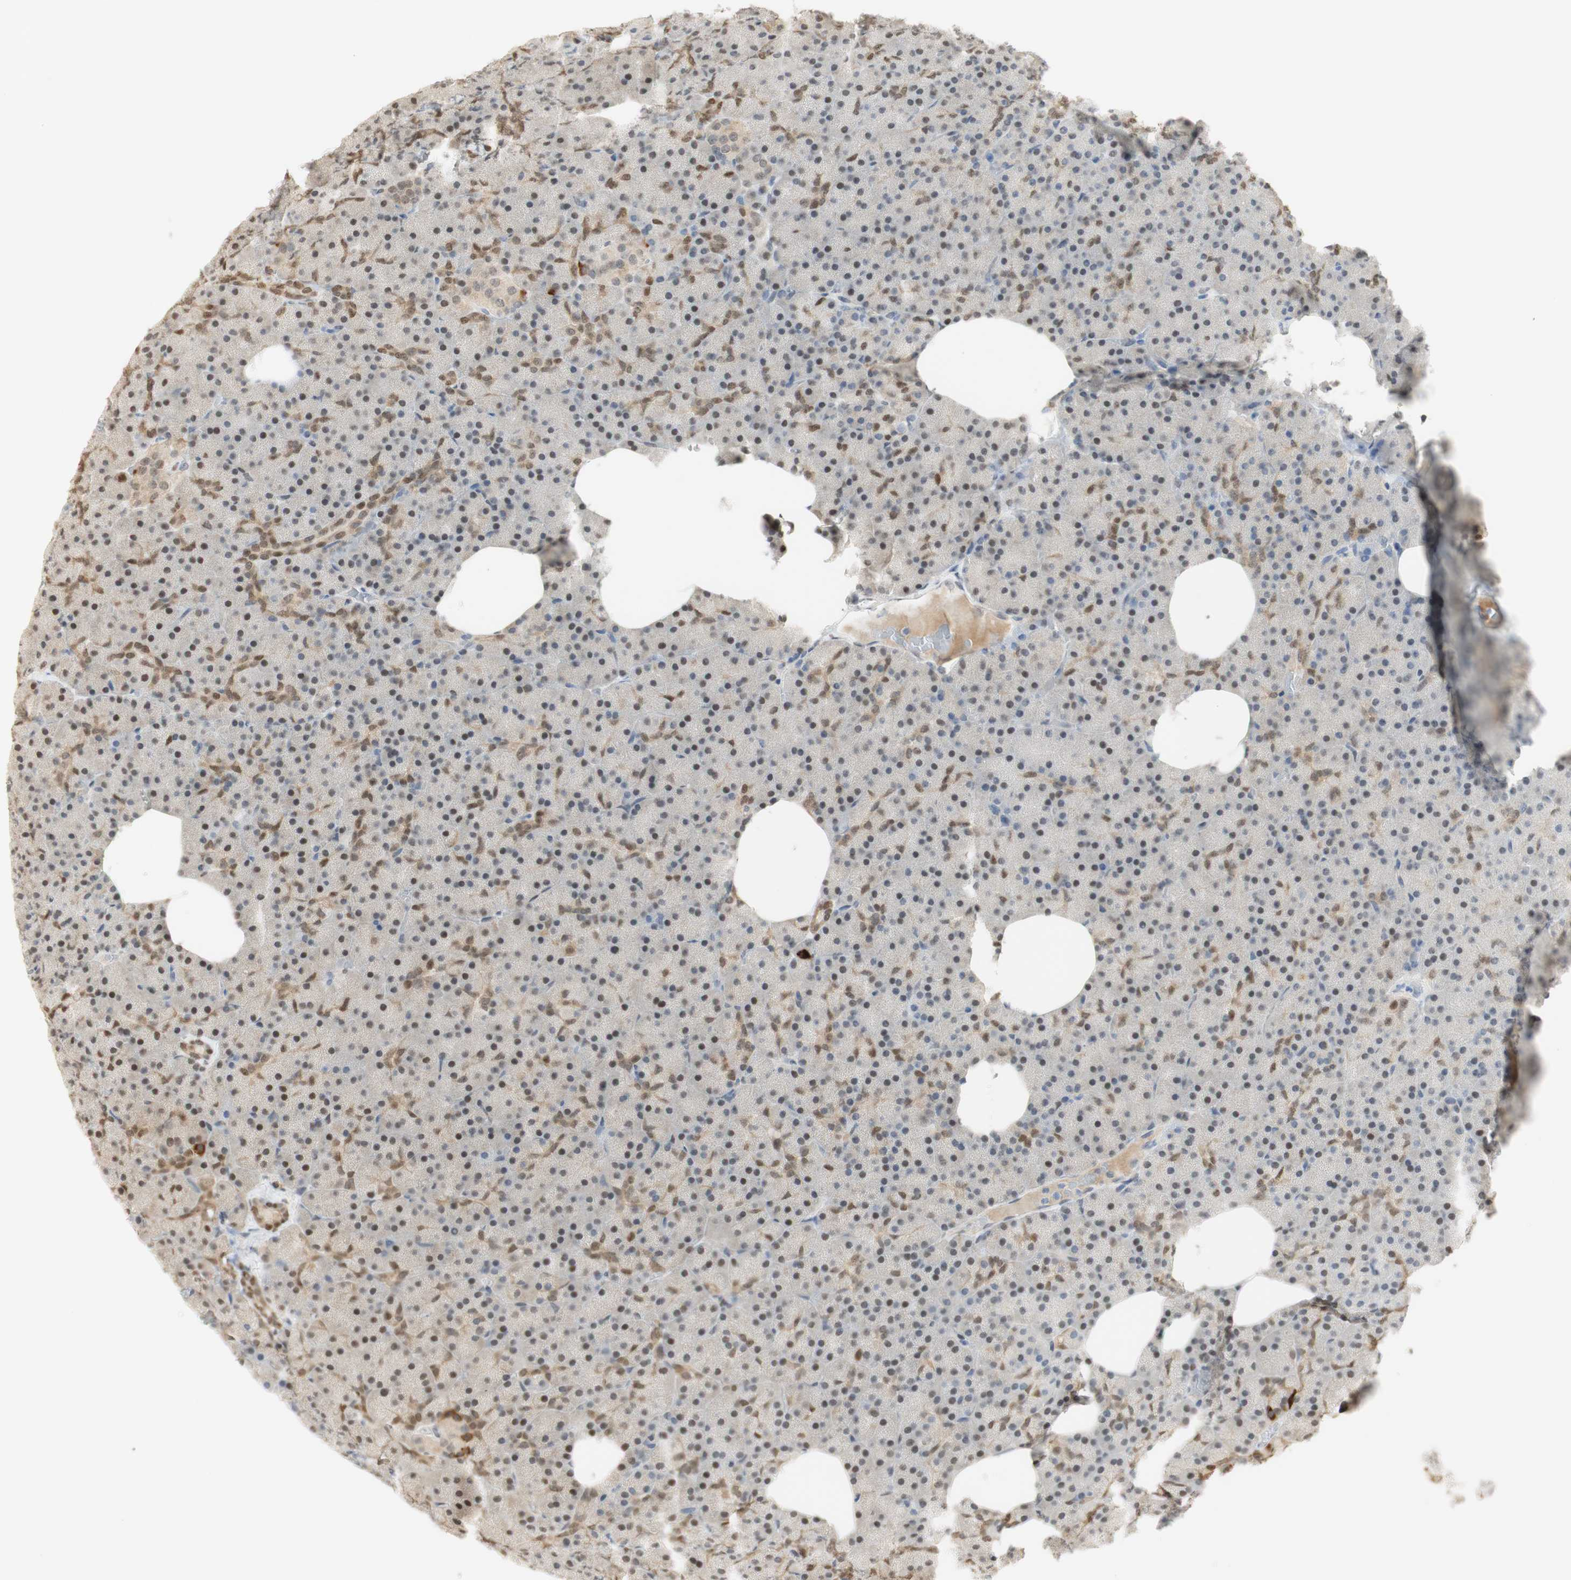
{"staining": {"intensity": "moderate", "quantity": "25%-75%", "location": "nuclear"}, "tissue": "pancreas", "cell_type": "Exocrine glandular cells", "image_type": "normal", "snomed": [{"axis": "morphology", "description": "Normal tissue, NOS"}, {"axis": "topography", "description": "Pancreas"}], "caption": "The histopathology image reveals immunohistochemical staining of normal pancreas. There is moderate nuclear expression is present in approximately 25%-75% of exocrine glandular cells. (DAB IHC with brightfield microscopy, high magnification).", "gene": "NAP1L4", "patient": {"sex": "female", "age": 35}}